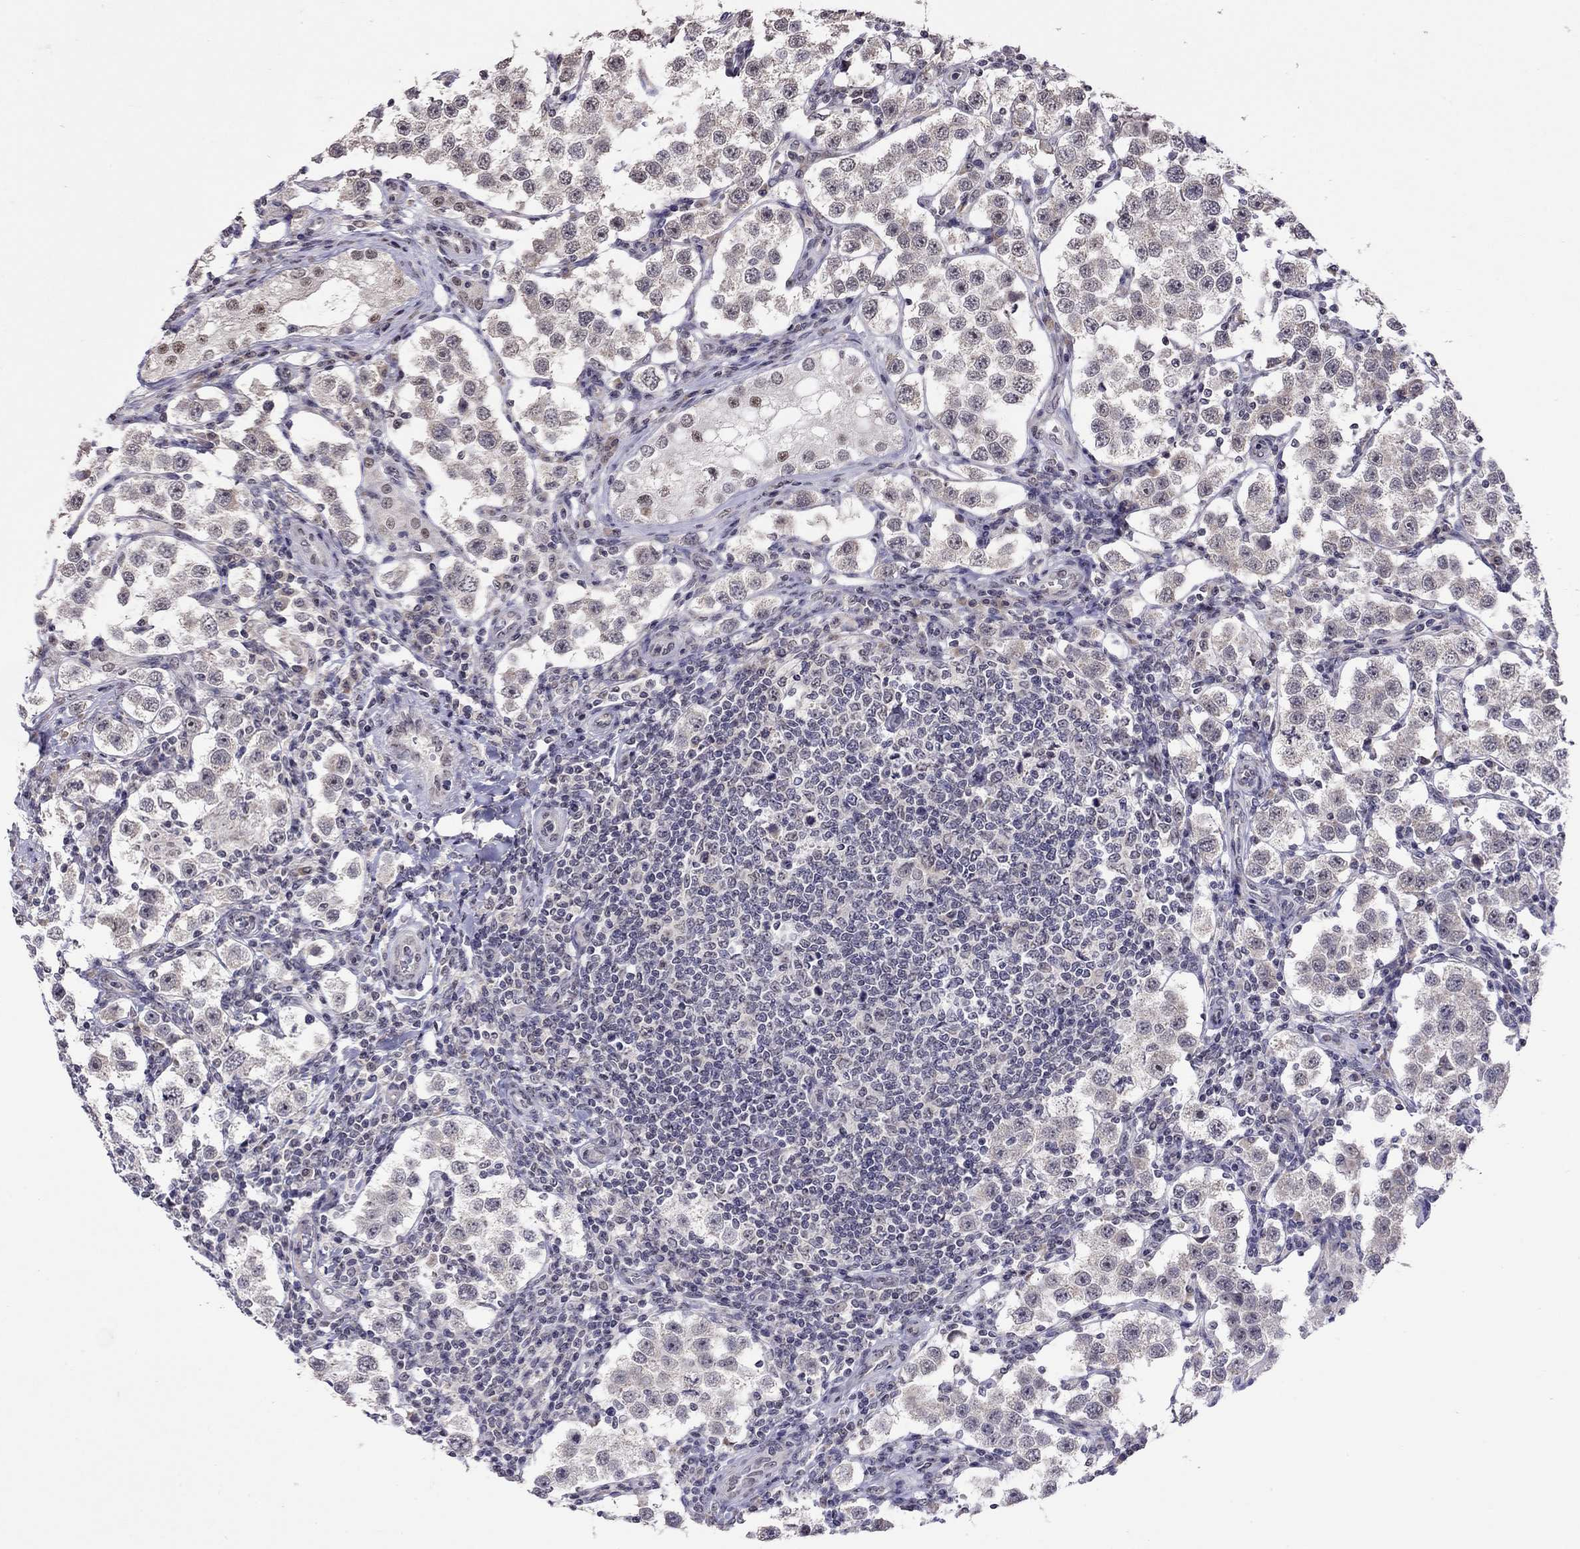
{"staining": {"intensity": "negative", "quantity": "none", "location": "none"}, "tissue": "testis cancer", "cell_type": "Tumor cells", "image_type": "cancer", "snomed": [{"axis": "morphology", "description": "Seminoma, NOS"}, {"axis": "topography", "description": "Testis"}], "caption": "Testis cancer stained for a protein using IHC displays no expression tumor cells.", "gene": "HES5", "patient": {"sex": "male", "age": 37}}